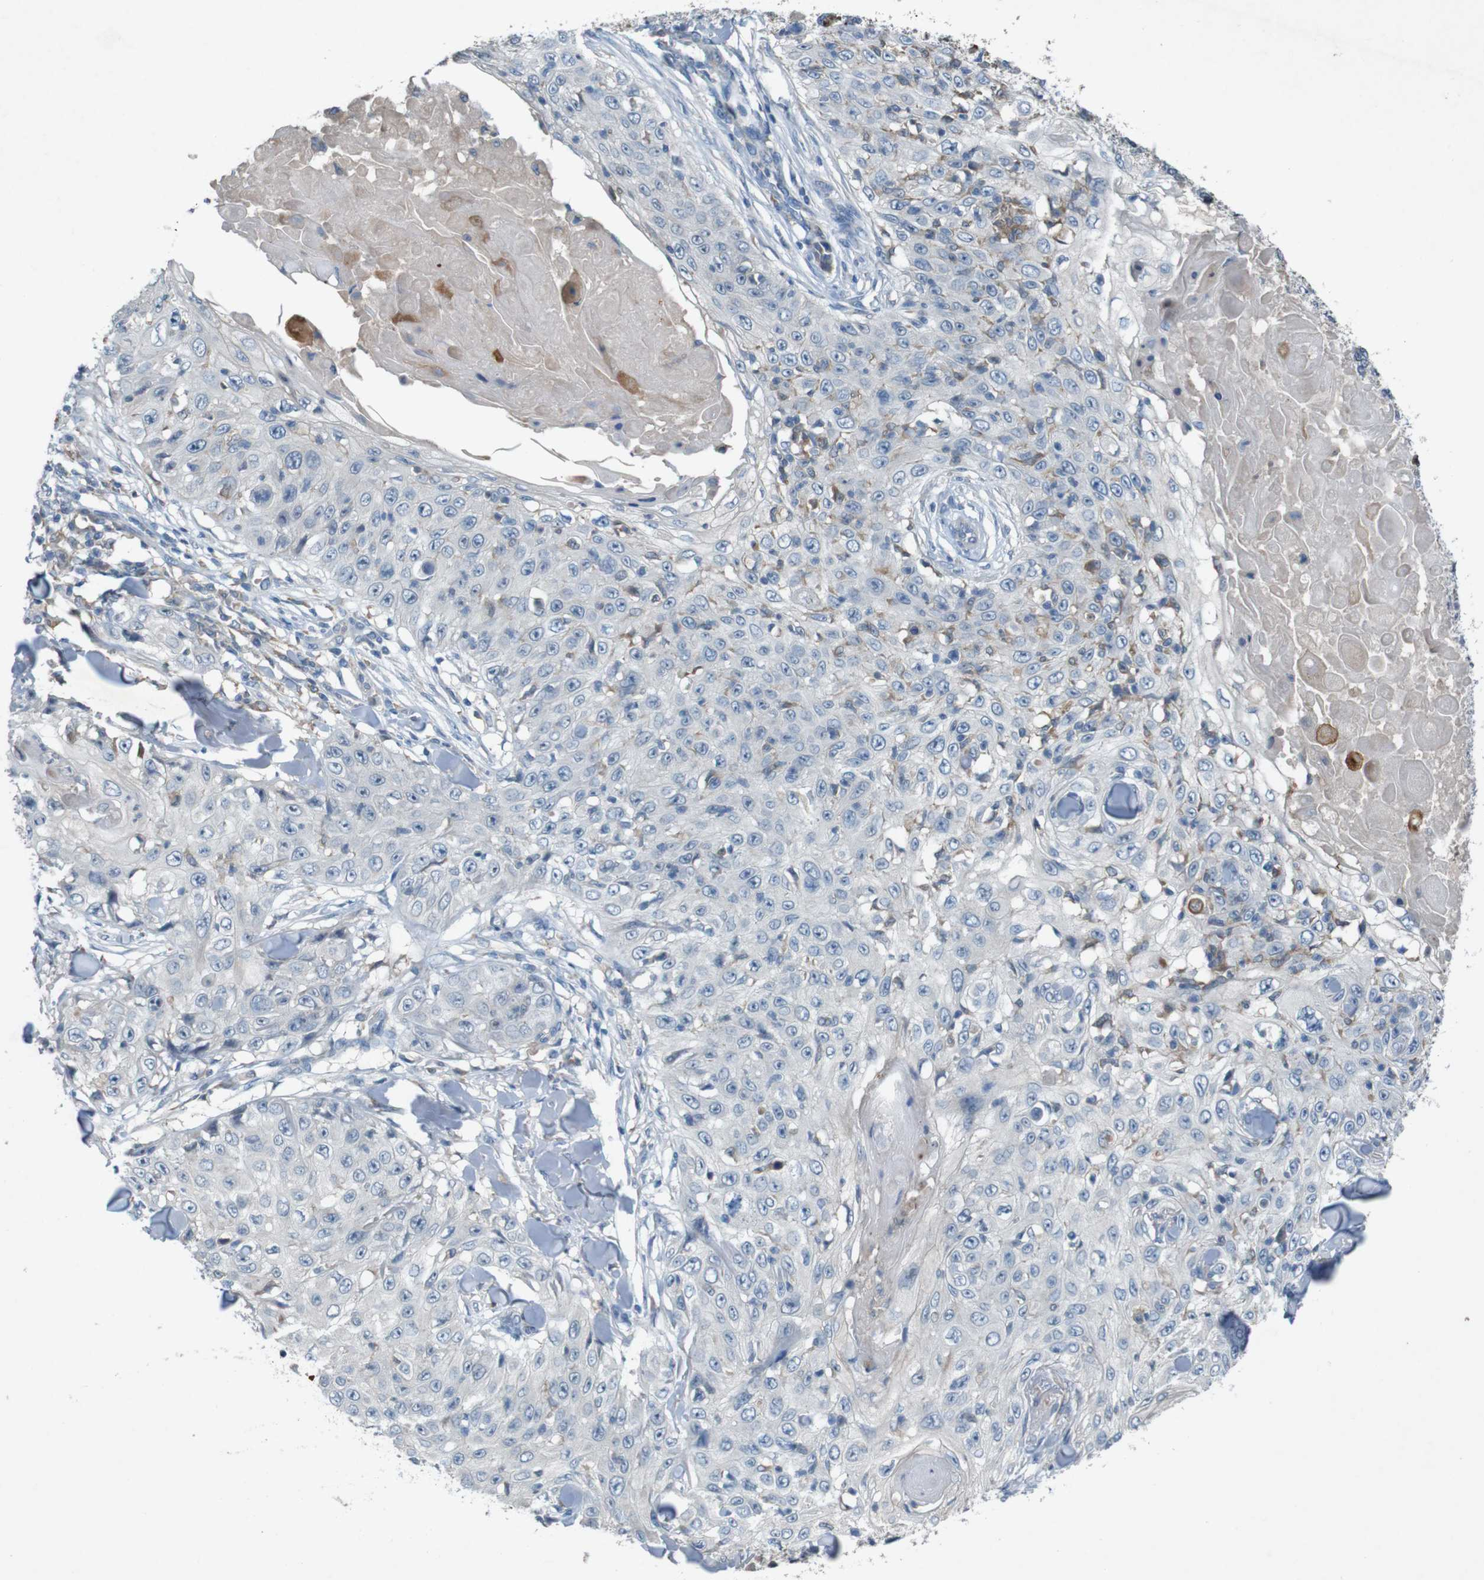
{"staining": {"intensity": "negative", "quantity": "none", "location": "none"}, "tissue": "skin cancer", "cell_type": "Tumor cells", "image_type": "cancer", "snomed": [{"axis": "morphology", "description": "Squamous cell carcinoma, NOS"}, {"axis": "topography", "description": "Skin"}], "caption": "The histopathology image demonstrates no significant staining in tumor cells of skin cancer (squamous cell carcinoma).", "gene": "MOGAT3", "patient": {"sex": "male", "age": 86}}